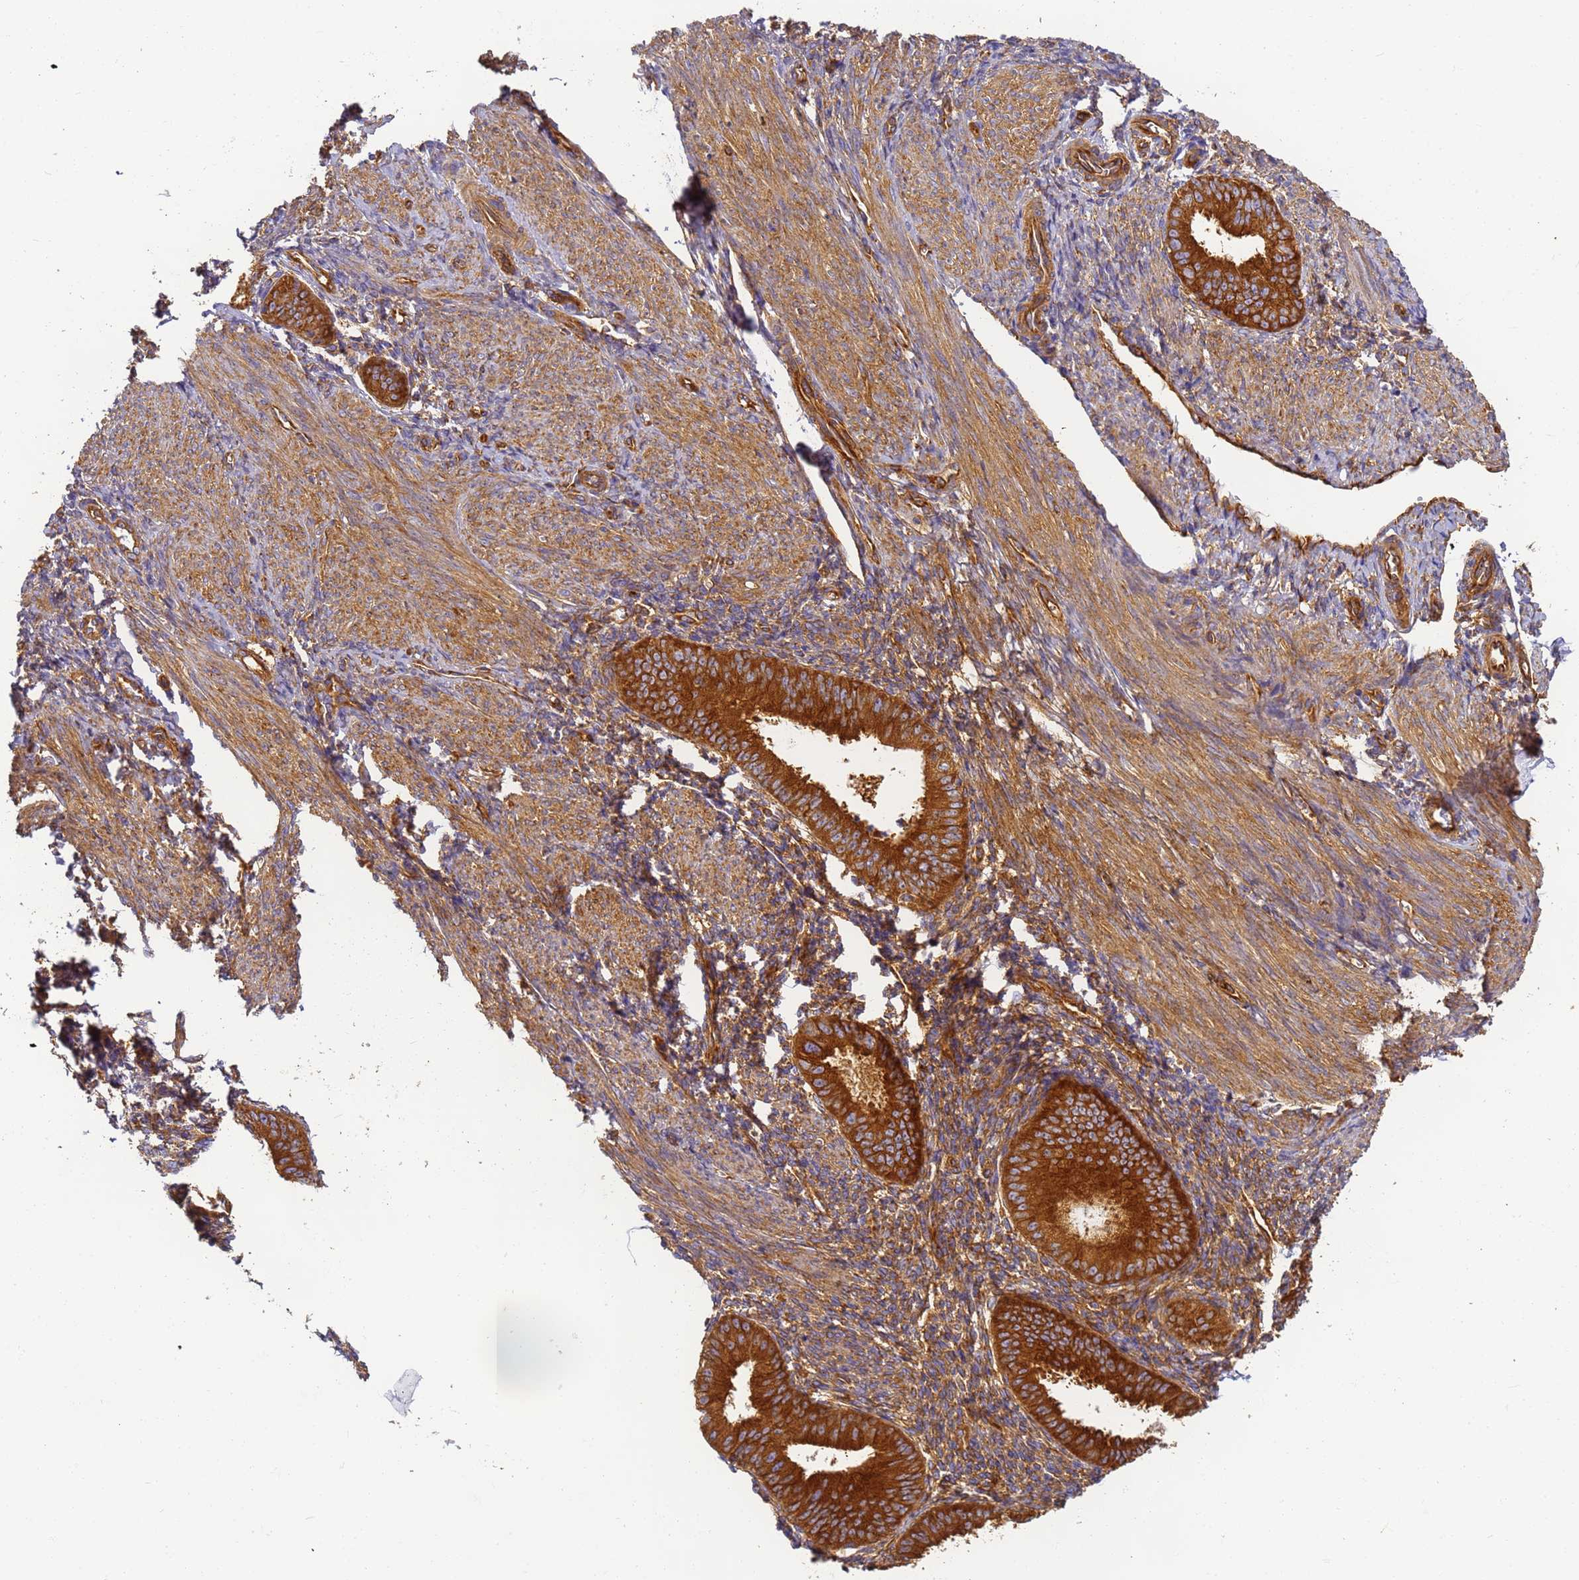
{"staining": {"intensity": "moderate", "quantity": "25%-75%", "location": "cytoplasmic/membranous"}, "tissue": "endometrium", "cell_type": "Cells in endometrial stroma", "image_type": "normal", "snomed": [{"axis": "morphology", "description": "Normal tissue, NOS"}, {"axis": "topography", "description": "Uterus"}, {"axis": "topography", "description": "Endometrium"}], "caption": "Immunohistochemical staining of unremarkable human endometrium displays moderate cytoplasmic/membranous protein positivity in about 25%-75% of cells in endometrial stroma.", "gene": "DYNC1I2", "patient": {"sex": "female", "age": 48}}